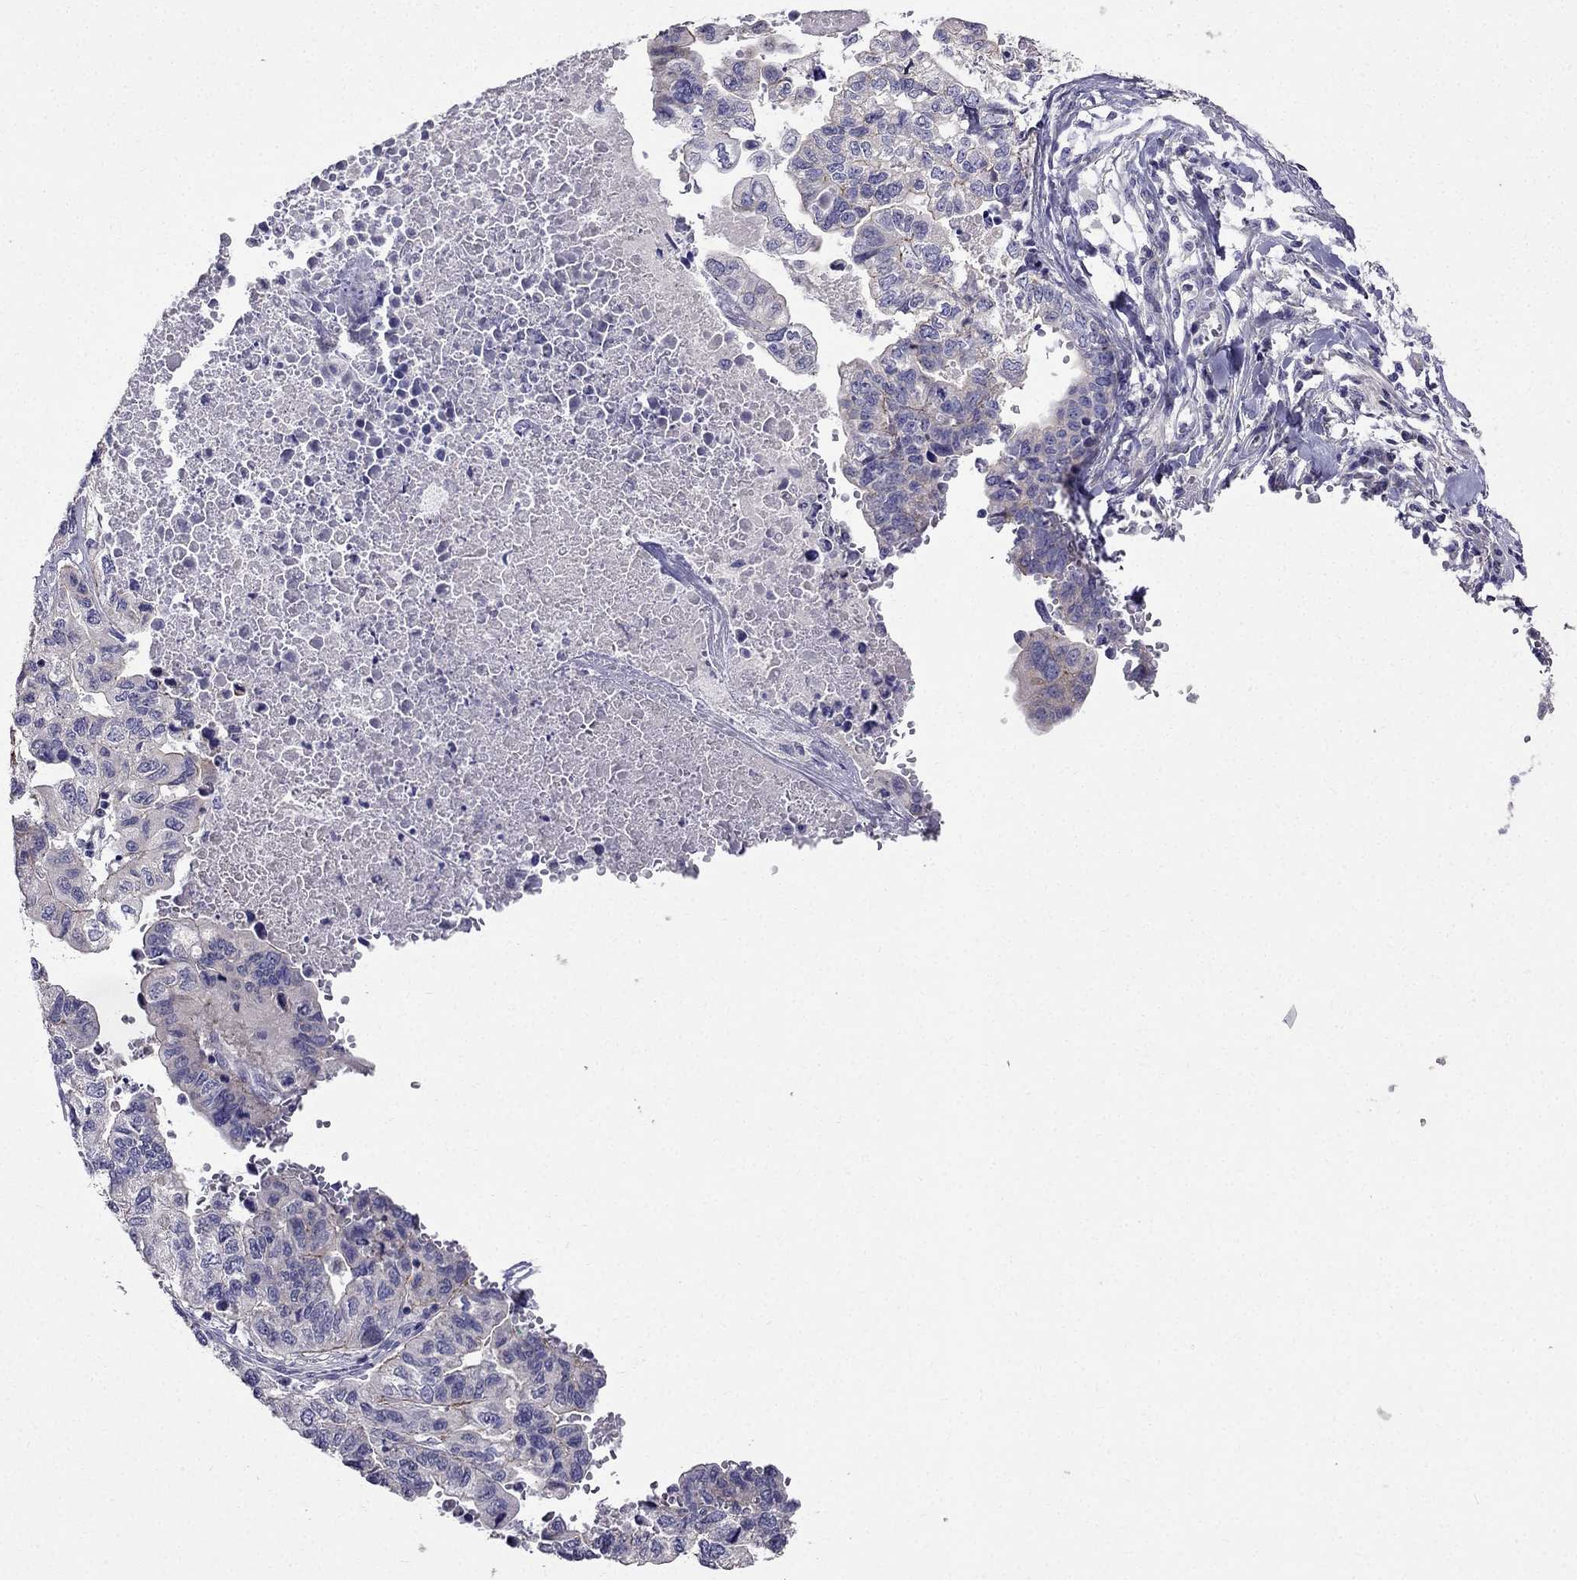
{"staining": {"intensity": "negative", "quantity": "none", "location": "none"}, "tissue": "stomach cancer", "cell_type": "Tumor cells", "image_type": "cancer", "snomed": [{"axis": "morphology", "description": "Adenocarcinoma, NOS"}, {"axis": "topography", "description": "Stomach, upper"}], "caption": "Immunohistochemistry (IHC) image of neoplastic tissue: human stomach cancer stained with DAB reveals no significant protein positivity in tumor cells.", "gene": "AS3MT", "patient": {"sex": "female", "age": 67}}